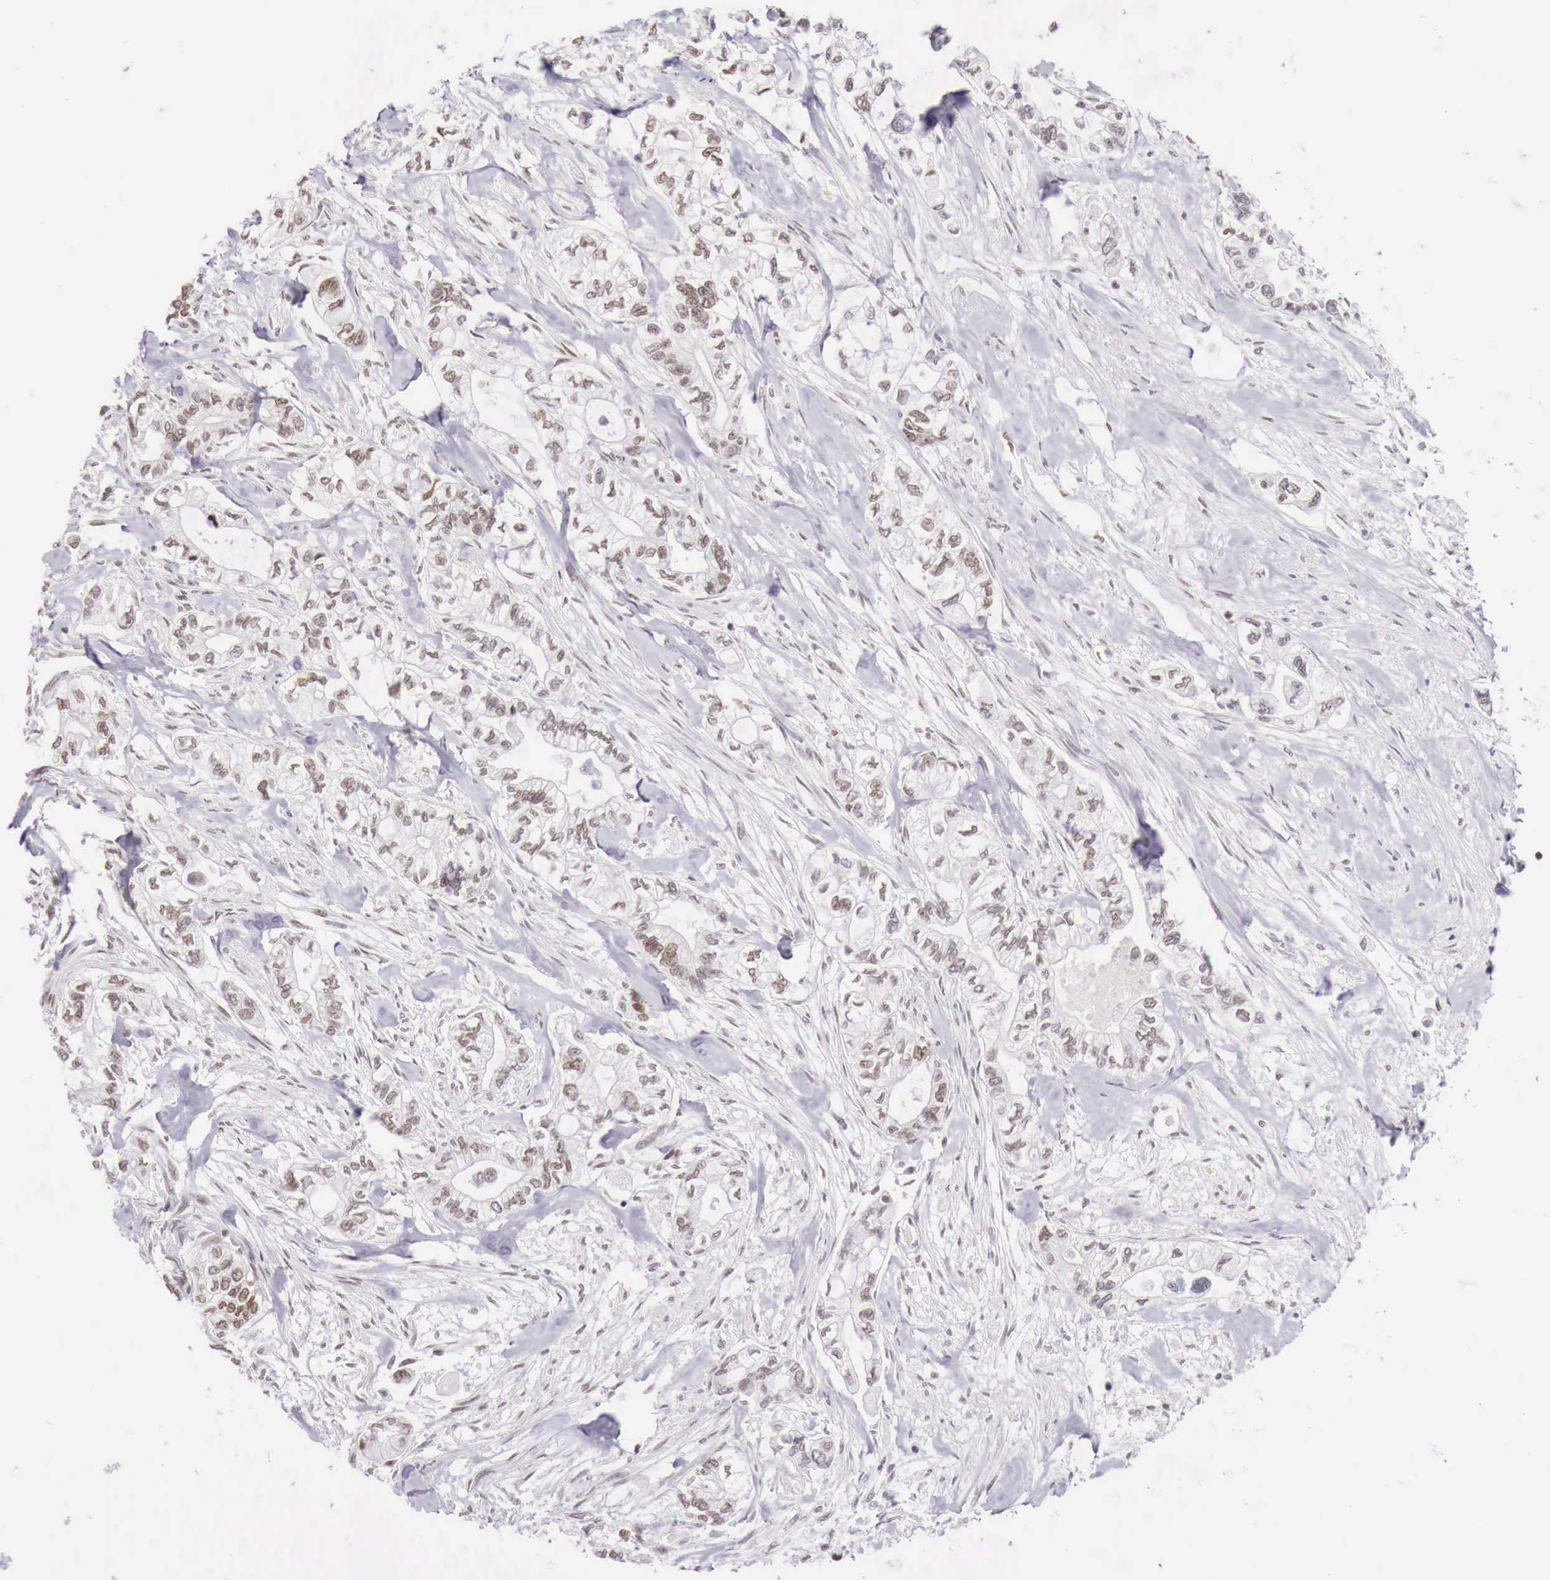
{"staining": {"intensity": "weak", "quantity": "25%-75%", "location": "nuclear"}, "tissue": "pancreatic cancer", "cell_type": "Tumor cells", "image_type": "cancer", "snomed": [{"axis": "morphology", "description": "Adenocarcinoma, NOS"}, {"axis": "topography", "description": "Pancreas"}], "caption": "IHC image of neoplastic tissue: human pancreatic adenocarcinoma stained using immunohistochemistry (IHC) reveals low levels of weak protein expression localized specifically in the nuclear of tumor cells, appearing as a nuclear brown color.", "gene": "PHF14", "patient": {"sex": "male", "age": 79}}